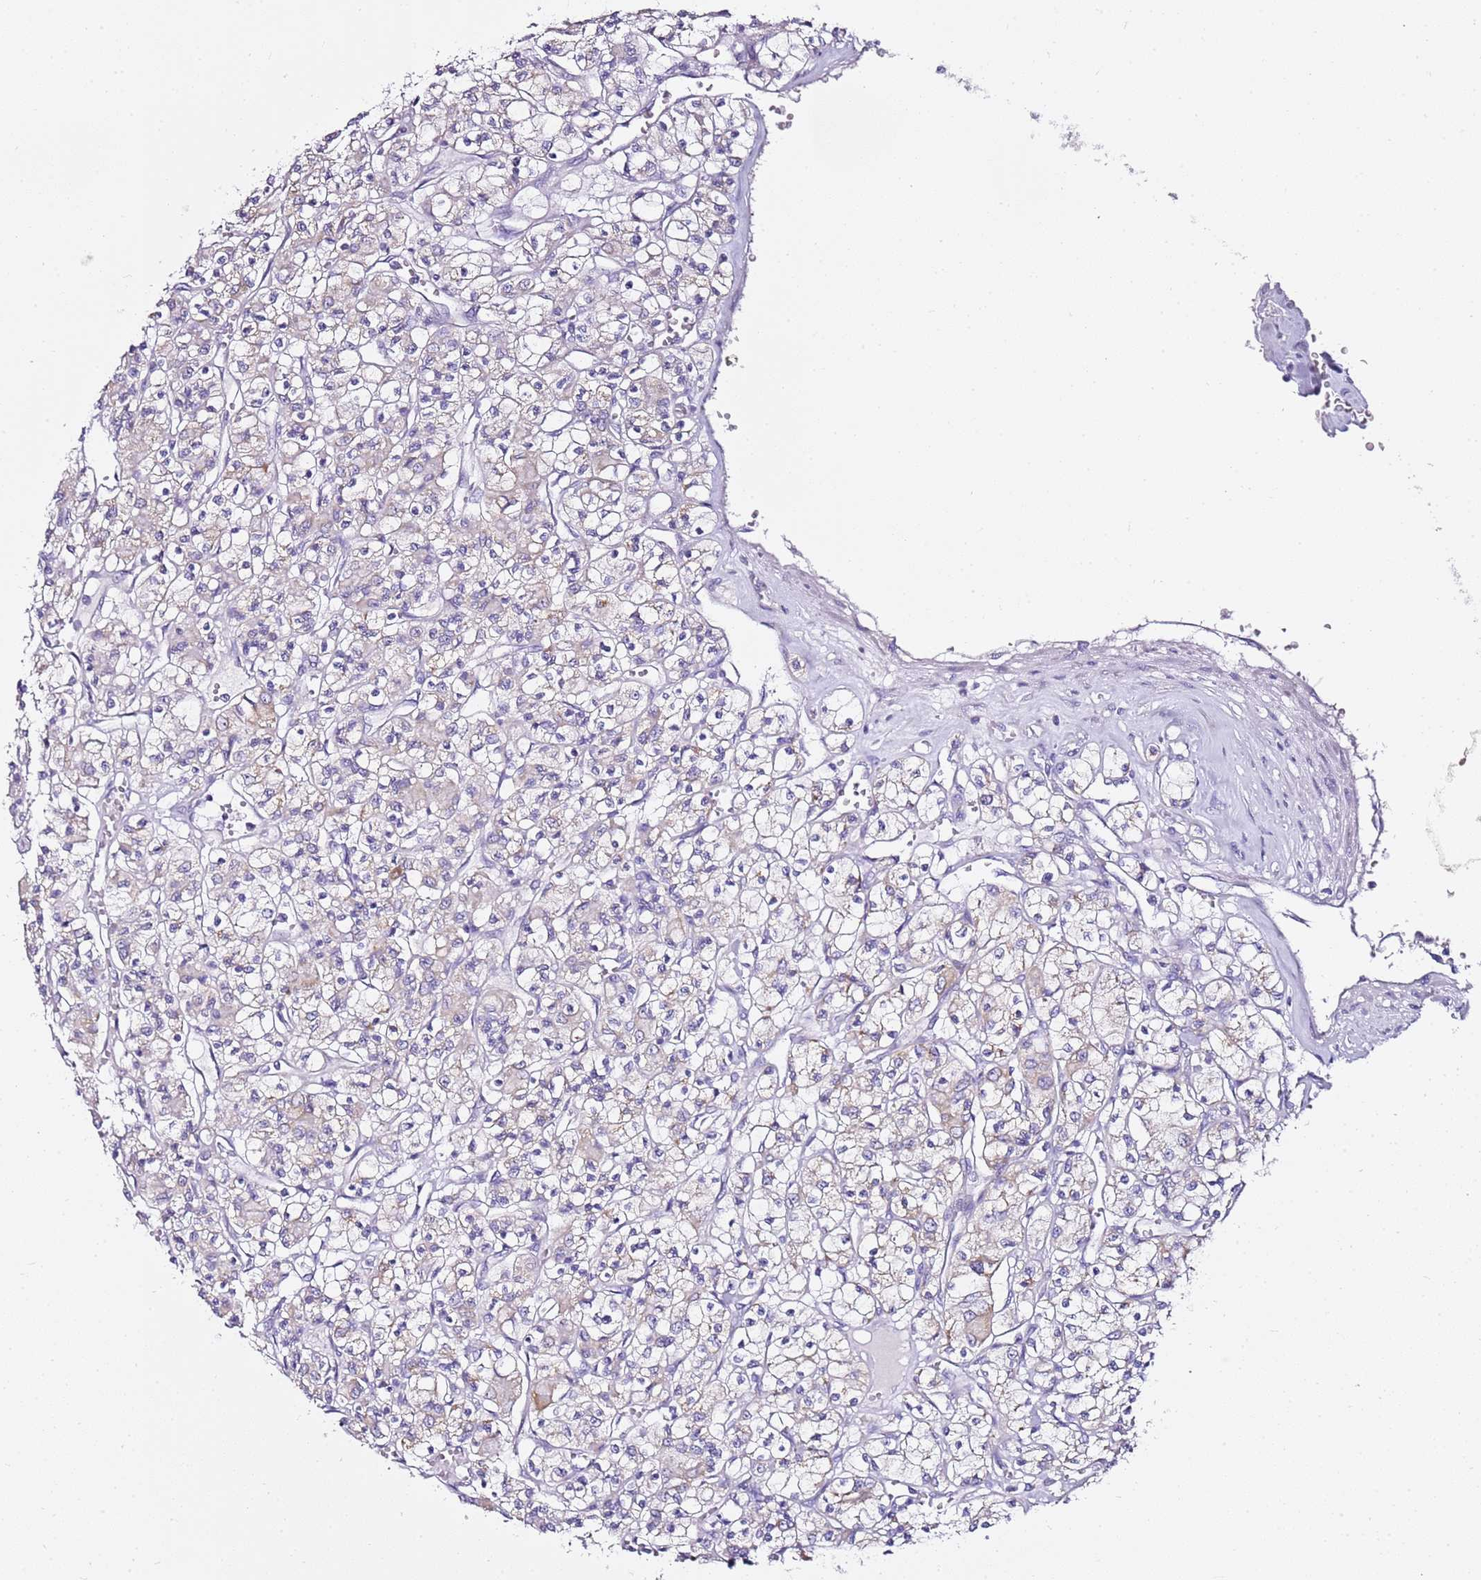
{"staining": {"intensity": "weak", "quantity": "<25%", "location": "cytoplasmic/membranous"}, "tissue": "renal cancer", "cell_type": "Tumor cells", "image_type": "cancer", "snomed": [{"axis": "morphology", "description": "Adenocarcinoma, NOS"}, {"axis": "topography", "description": "Kidney"}], "caption": "Image shows no significant protein staining in tumor cells of renal cancer.", "gene": "MYBPC3", "patient": {"sex": "female", "age": 59}}